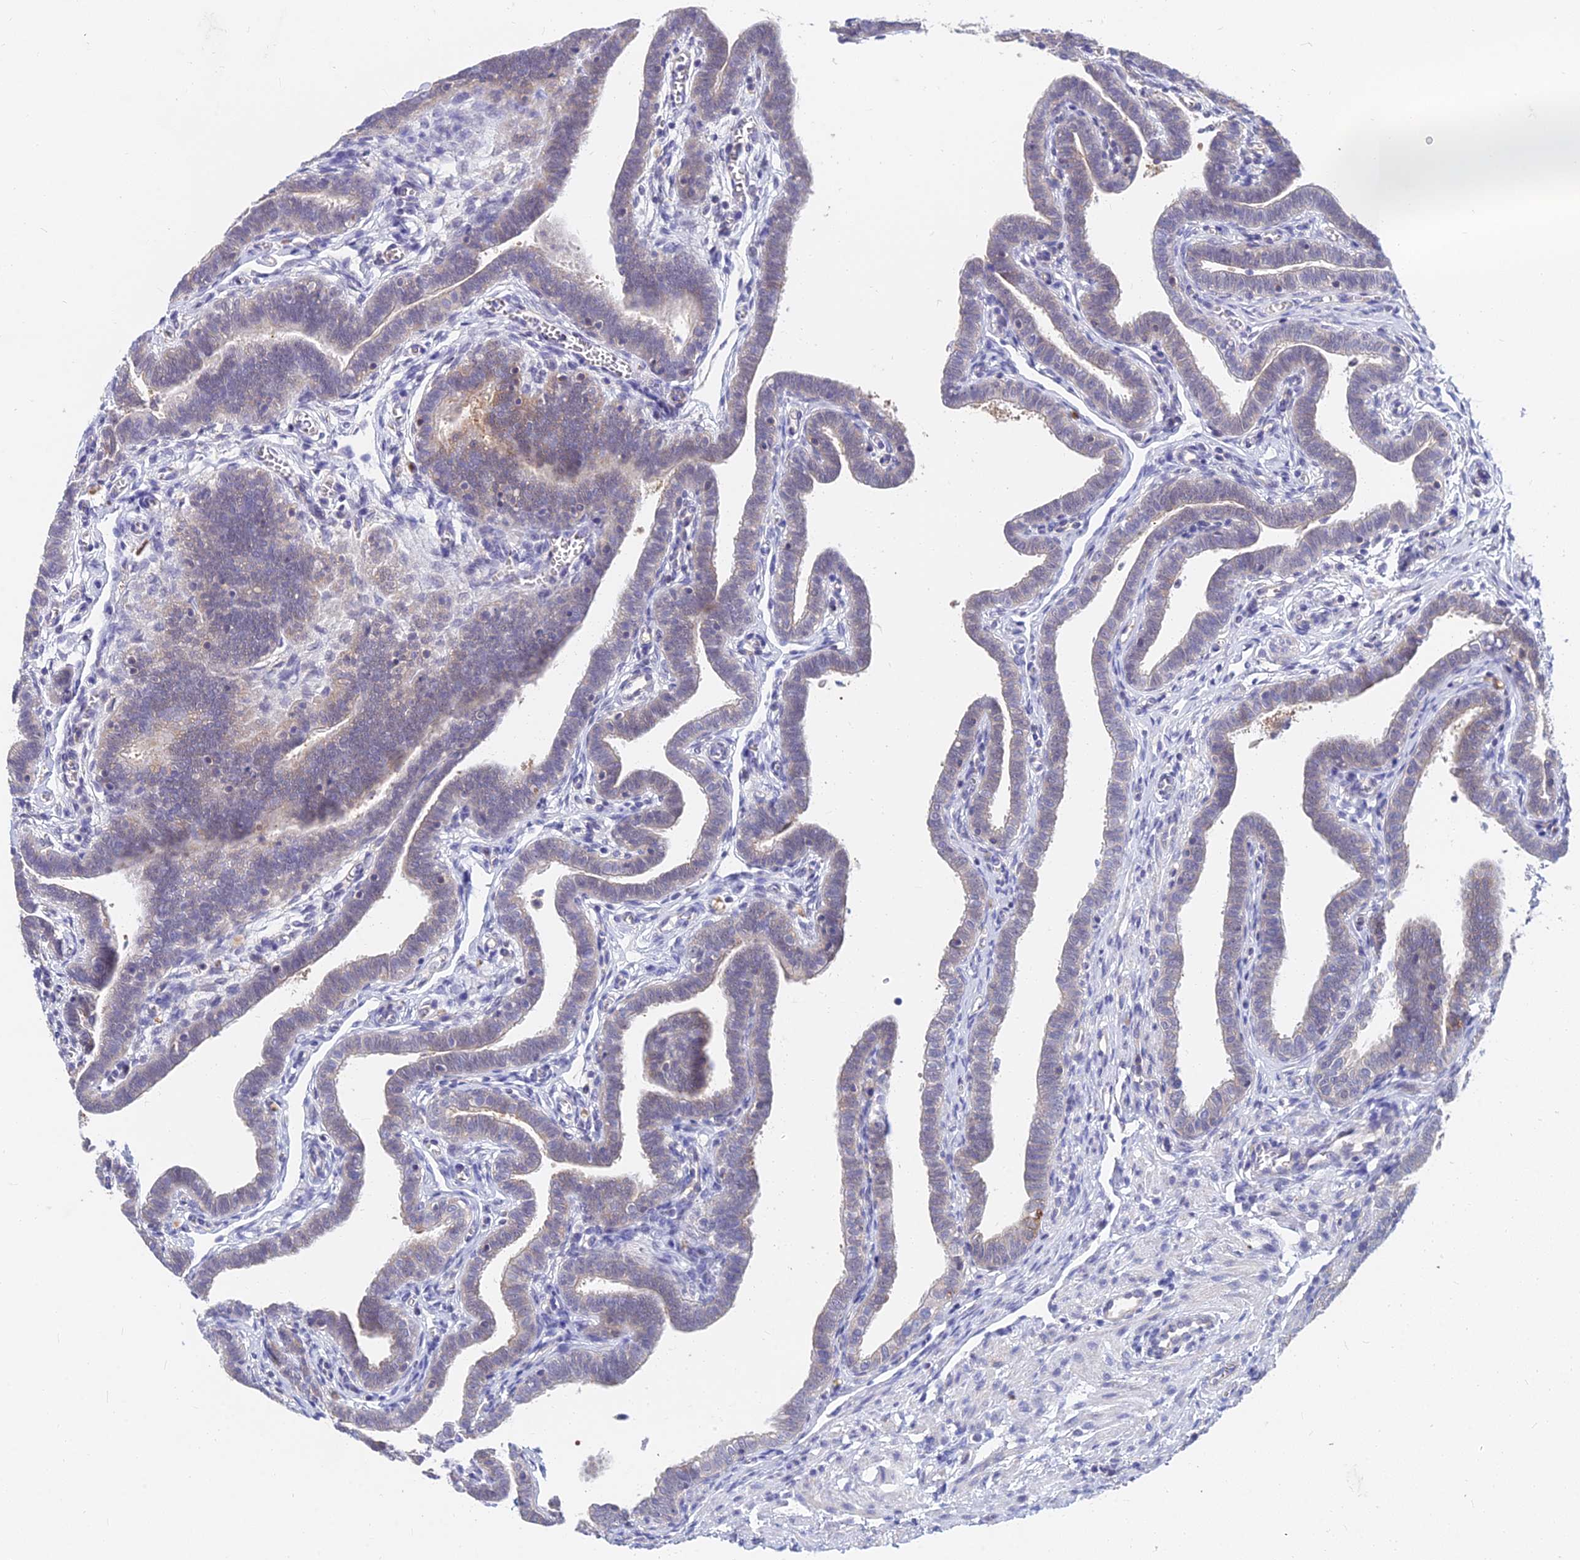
{"staining": {"intensity": "weak", "quantity": "25%-75%", "location": "cytoplasmic/membranous"}, "tissue": "fallopian tube", "cell_type": "Glandular cells", "image_type": "normal", "snomed": [{"axis": "morphology", "description": "Normal tissue, NOS"}, {"axis": "topography", "description": "Fallopian tube"}], "caption": "Protein expression analysis of normal fallopian tube reveals weak cytoplasmic/membranous positivity in approximately 25%-75% of glandular cells.", "gene": "B3GALT4", "patient": {"sex": "female", "age": 36}}